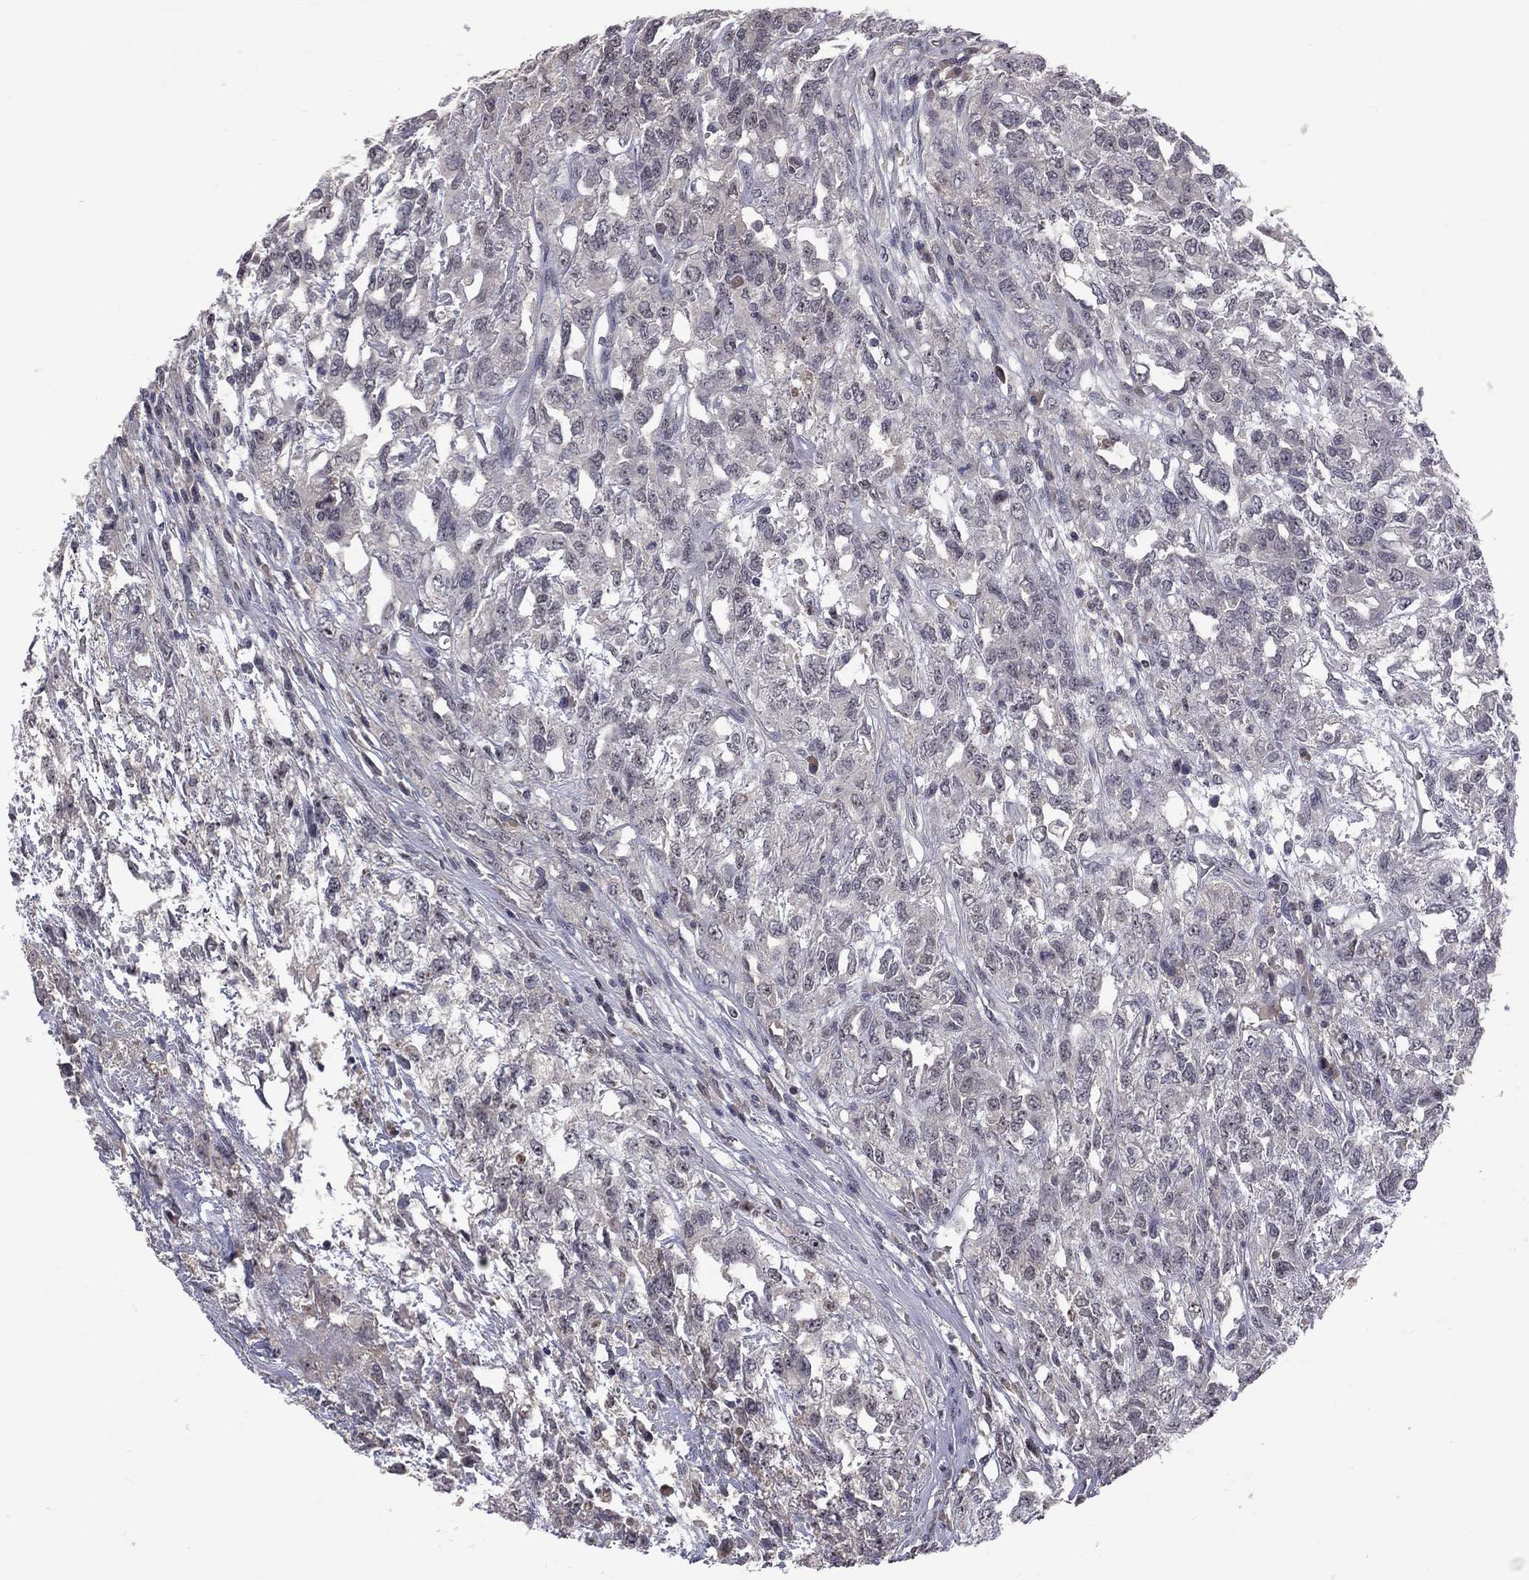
{"staining": {"intensity": "negative", "quantity": "none", "location": "none"}, "tissue": "testis cancer", "cell_type": "Tumor cells", "image_type": "cancer", "snomed": [{"axis": "morphology", "description": "Seminoma, NOS"}, {"axis": "topography", "description": "Testis"}], "caption": "There is no significant expression in tumor cells of seminoma (testis). The staining was performed using DAB (3,3'-diaminobenzidine) to visualize the protein expression in brown, while the nuclei were stained in blue with hematoxylin (Magnification: 20x).", "gene": "DSG4", "patient": {"sex": "male", "age": 52}}